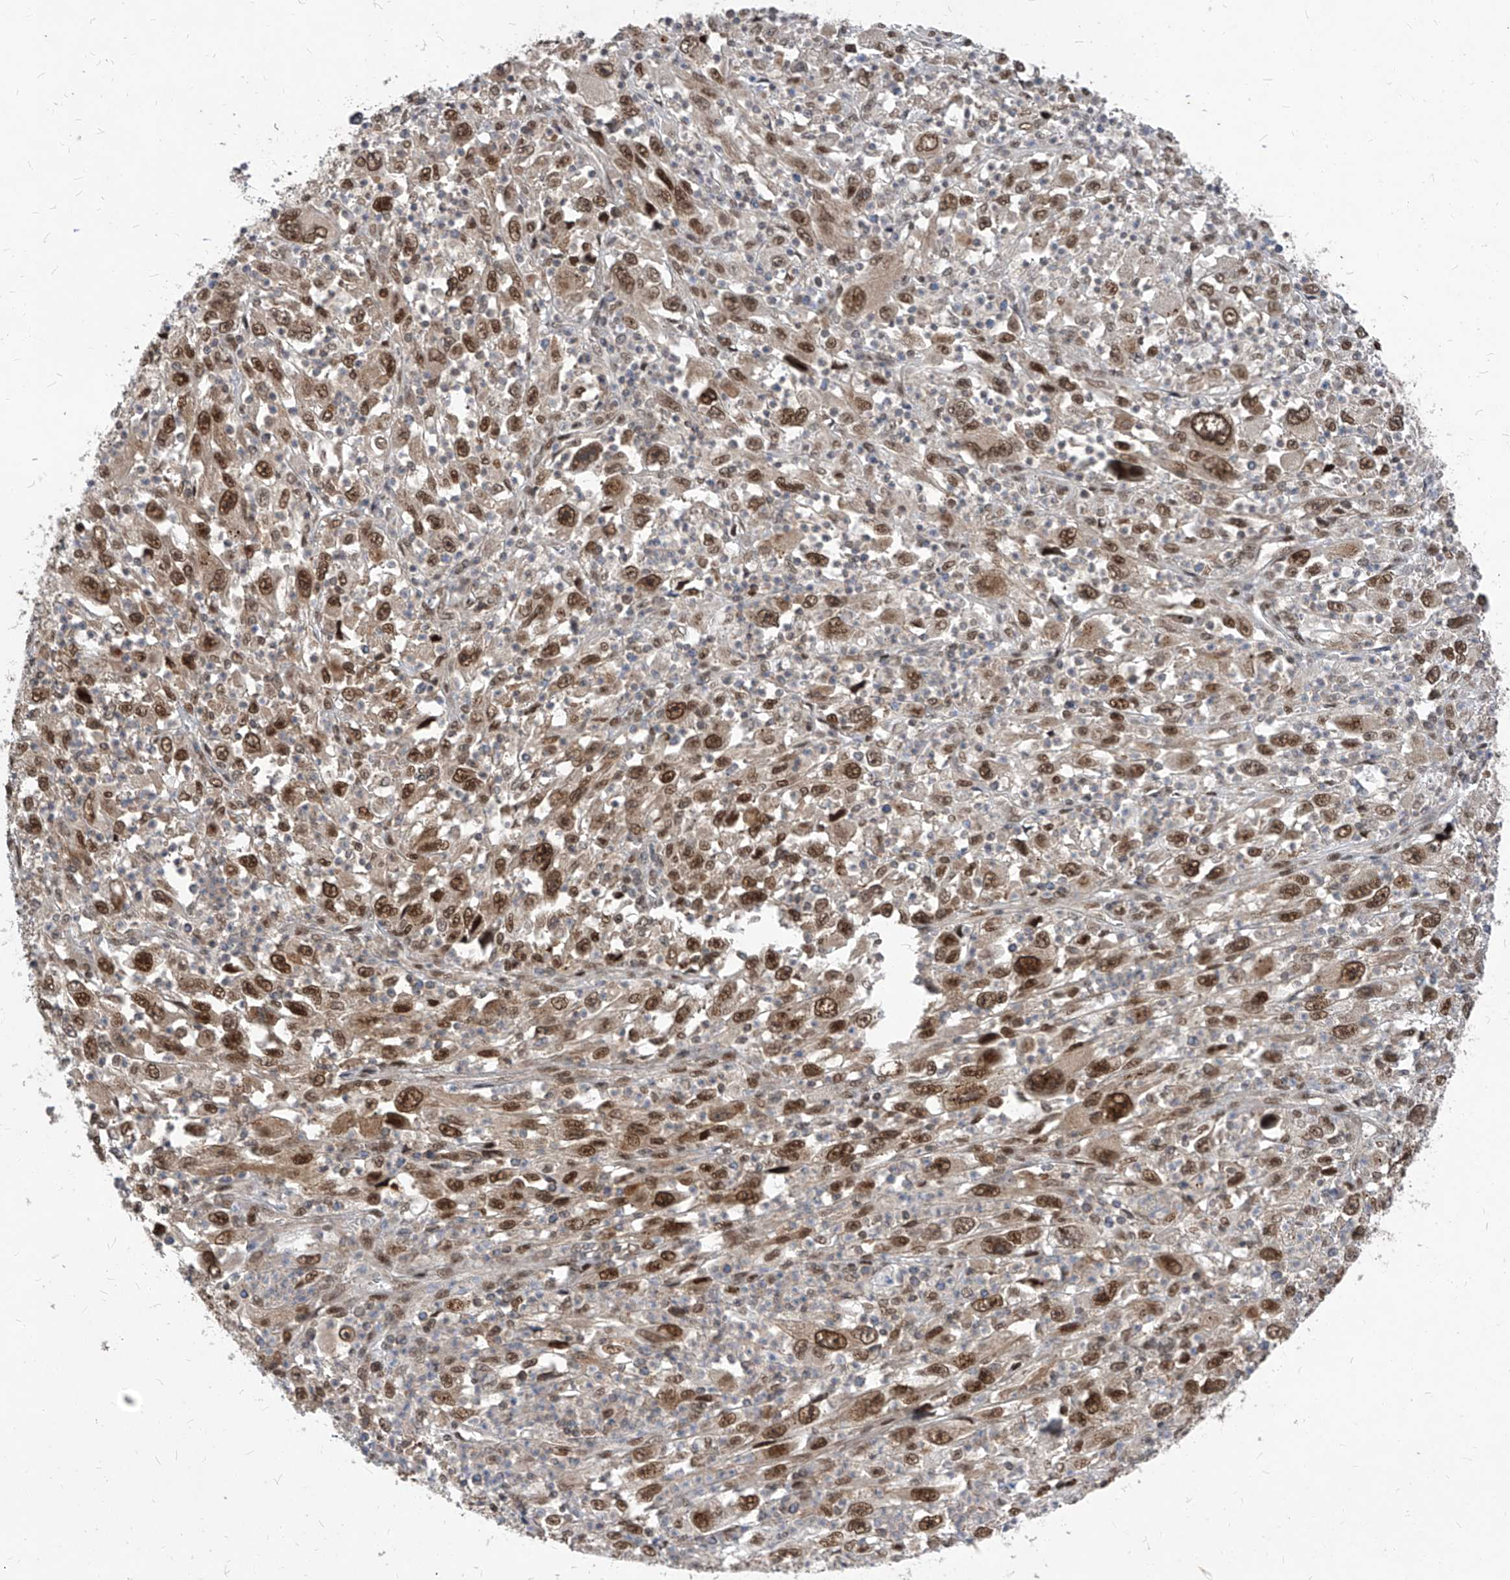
{"staining": {"intensity": "moderate", "quantity": ">75%", "location": "nuclear"}, "tissue": "melanoma", "cell_type": "Tumor cells", "image_type": "cancer", "snomed": [{"axis": "morphology", "description": "Malignant melanoma, Metastatic site"}, {"axis": "topography", "description": "Skin"}], "caption": "Immunohistochemical staining of malignant melanoma (metastatic site) reveals medium levels of moderate nuclear positivity in approximately >75% of tumor cells. The staining is performed using DAB brown chromogen to label protein expression. The nuclei are counter-stained blue using hematoxylin.", "gene": "KPNB1", "patient": {"sex": "female", "age": 56}}